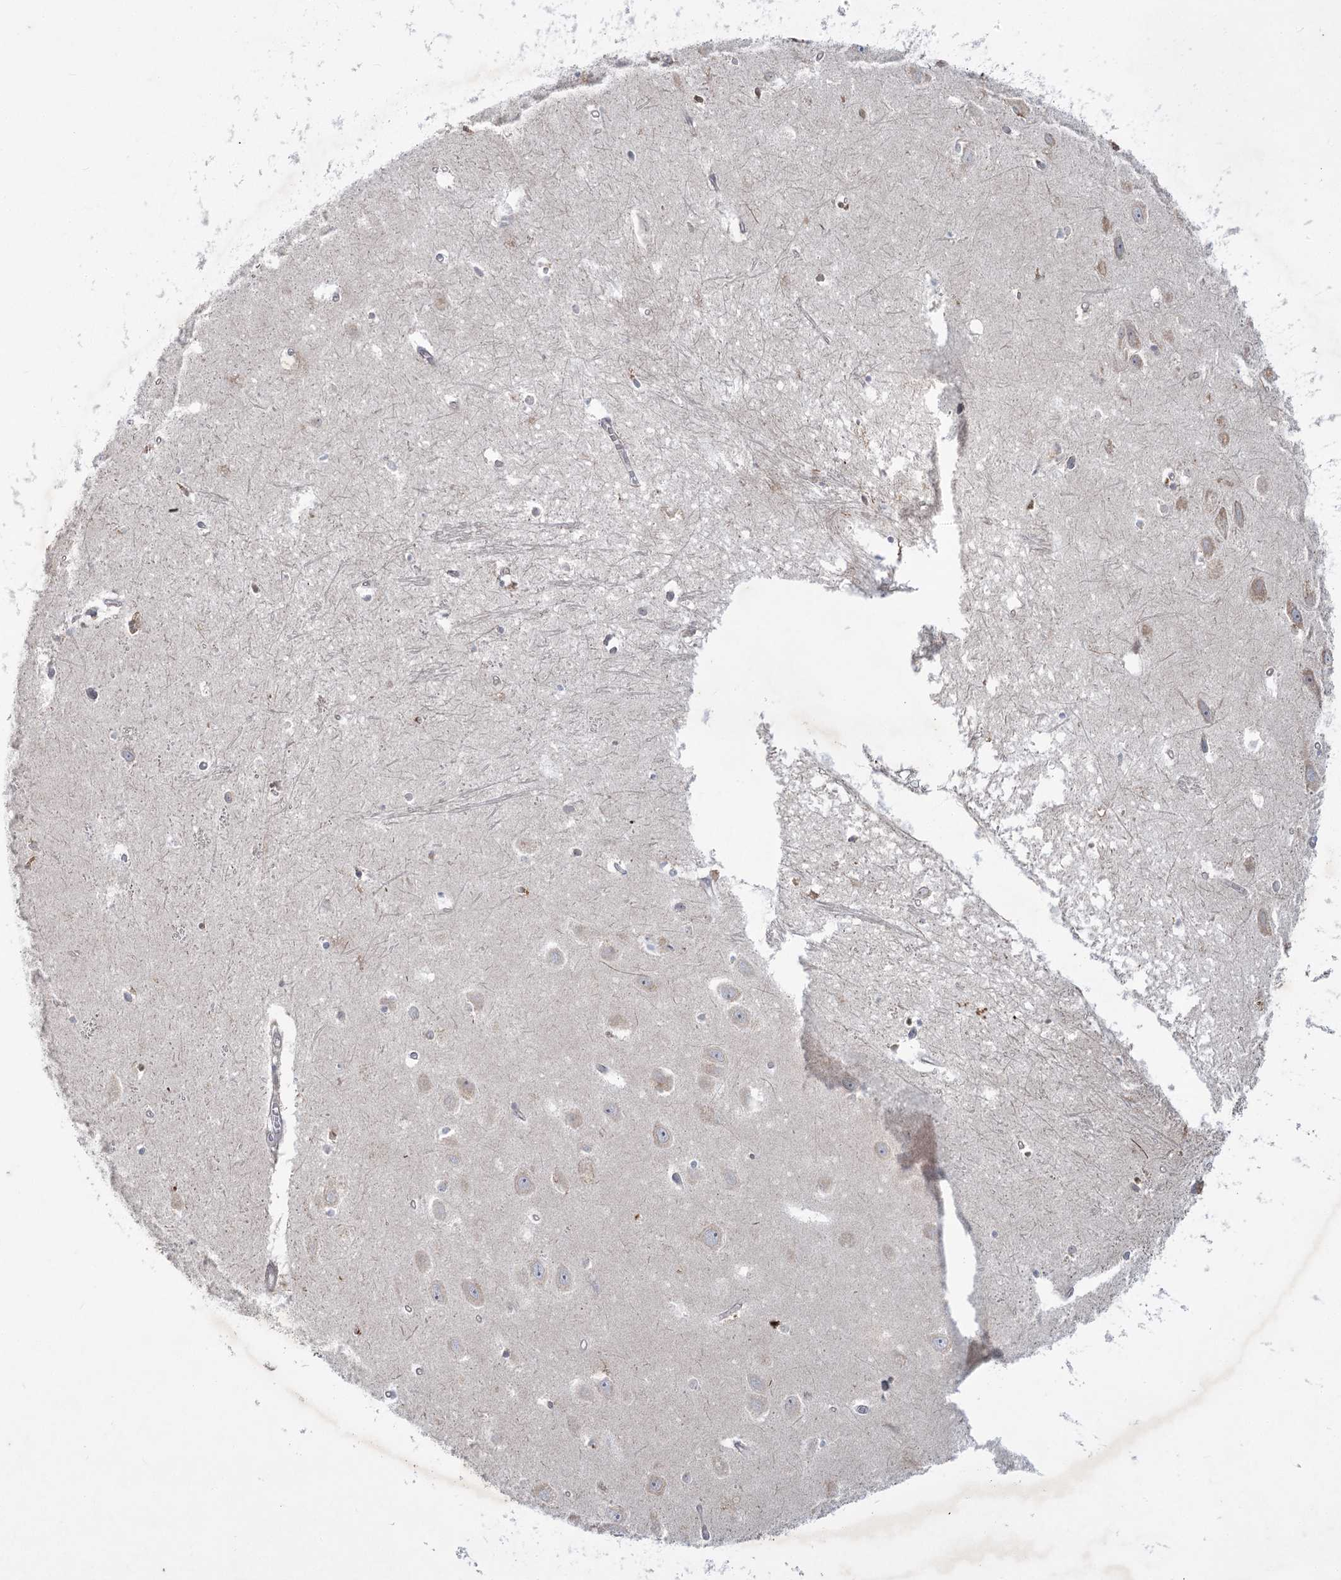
{"staining": {"intensity": "negative", "quantity": "none", "location": "none"}, "tissue": "hippocampus", "cell_type": "Glial cells", "image_type": "normal", "snomed": [{"axis": "morphology", "description": "Normal tissue, NOS"}, {"axis": "topography", "description": "Hippocampus"}], "caption": "The immunohistochemistry (IHC) histopathology image has no significant expression in glial cells of hippocampus. (Brightfield microscopy of DAB (3,3'-diaminobenzidine) immunohistochemistry (IHC) at high magnification).", "gene": "PLA2G12A", "patient": {"sex": "female", "age": 64}}